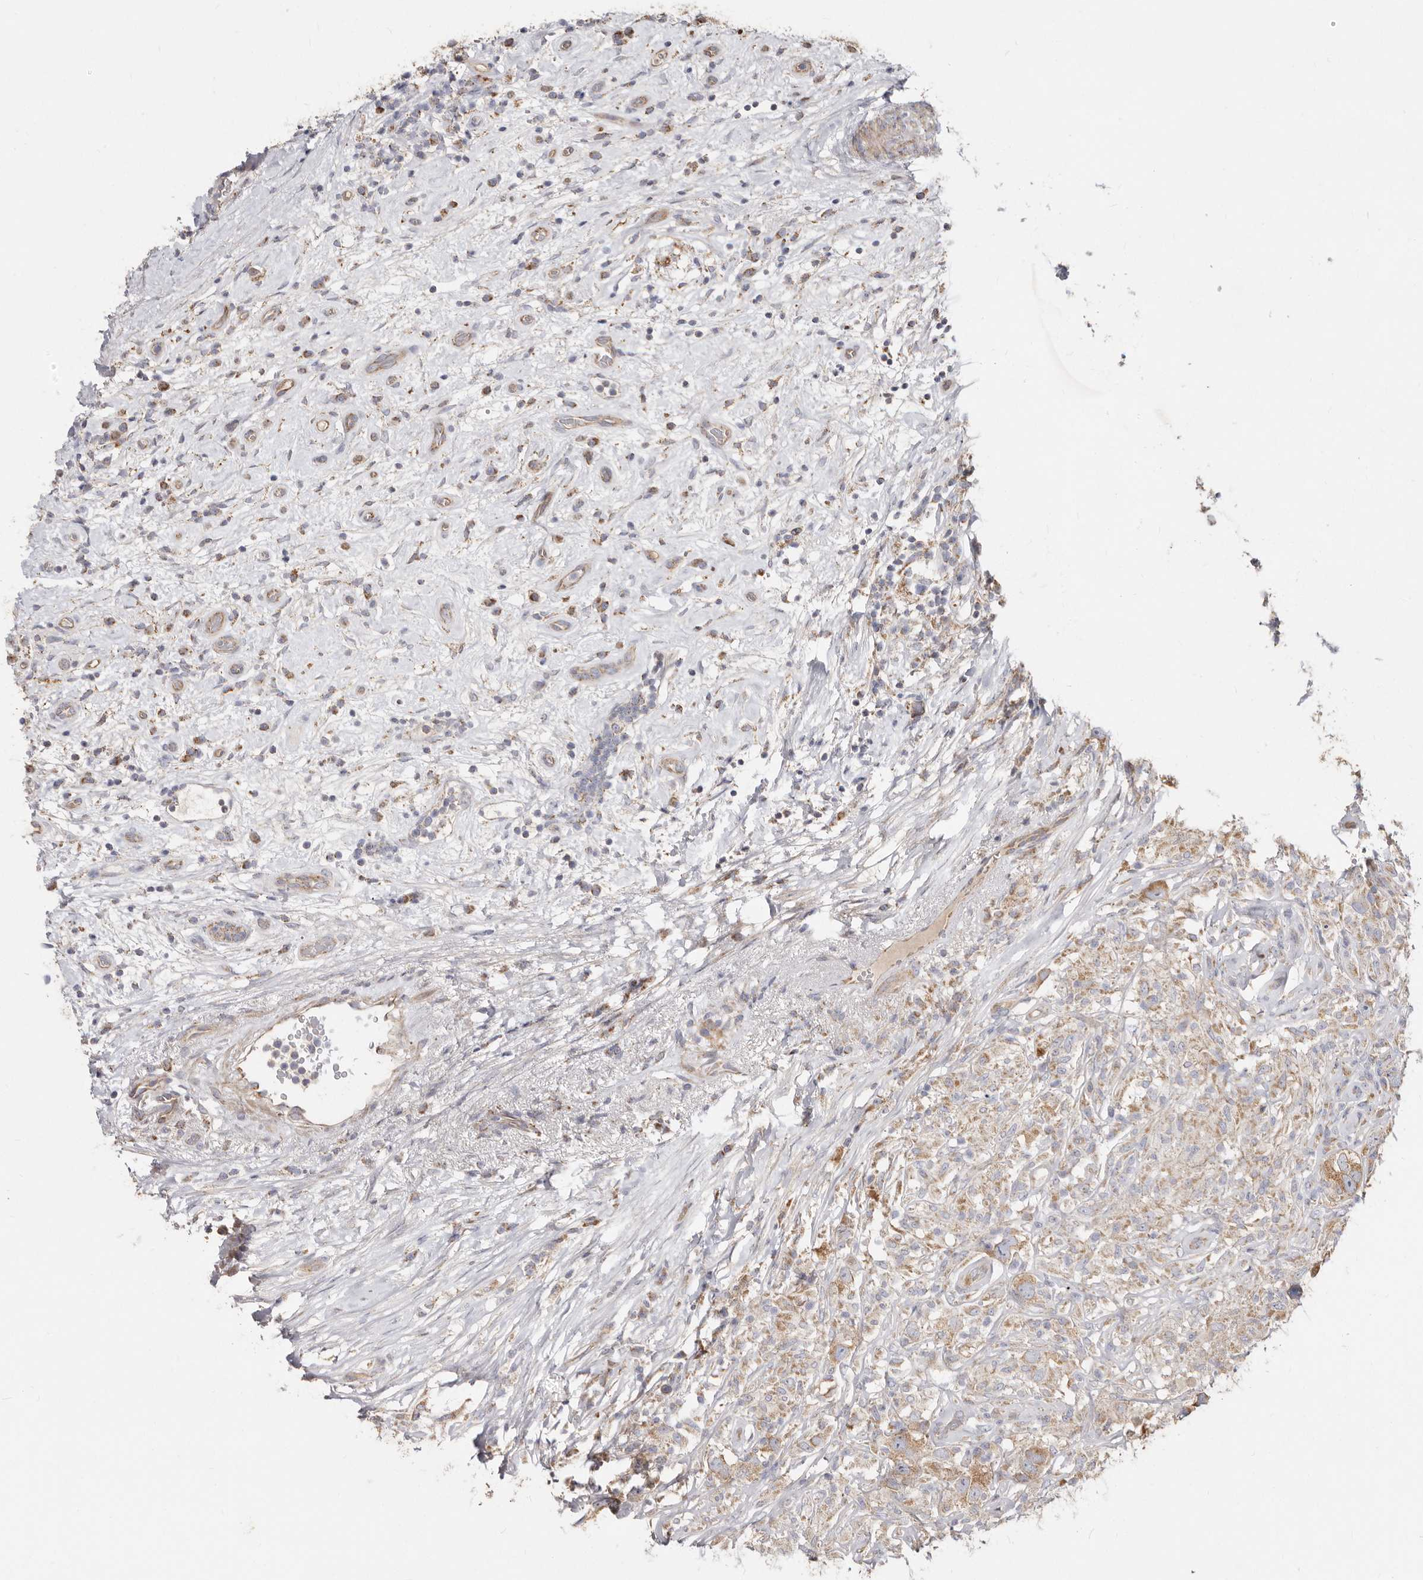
{"staining": {"intensity": "weak", "quantity": ">75%", "location": "cytoplasmic/membranous"}, "tissue": "testis cancer", "cell_type": "Tumor cells", "image_type": "cancer", "snomed": [{"axis": "morphology", "description": "Seminoma, NOS"}, {"axis": "topography", "description": "Testis"}], "caption": "Seminoma (testis) stained for a protein displays weak cytoplasmic/membranous positivity in tumor cells.", "gene": "BAIAP2L1", "patient": {"sex": "male", "age": 49}}